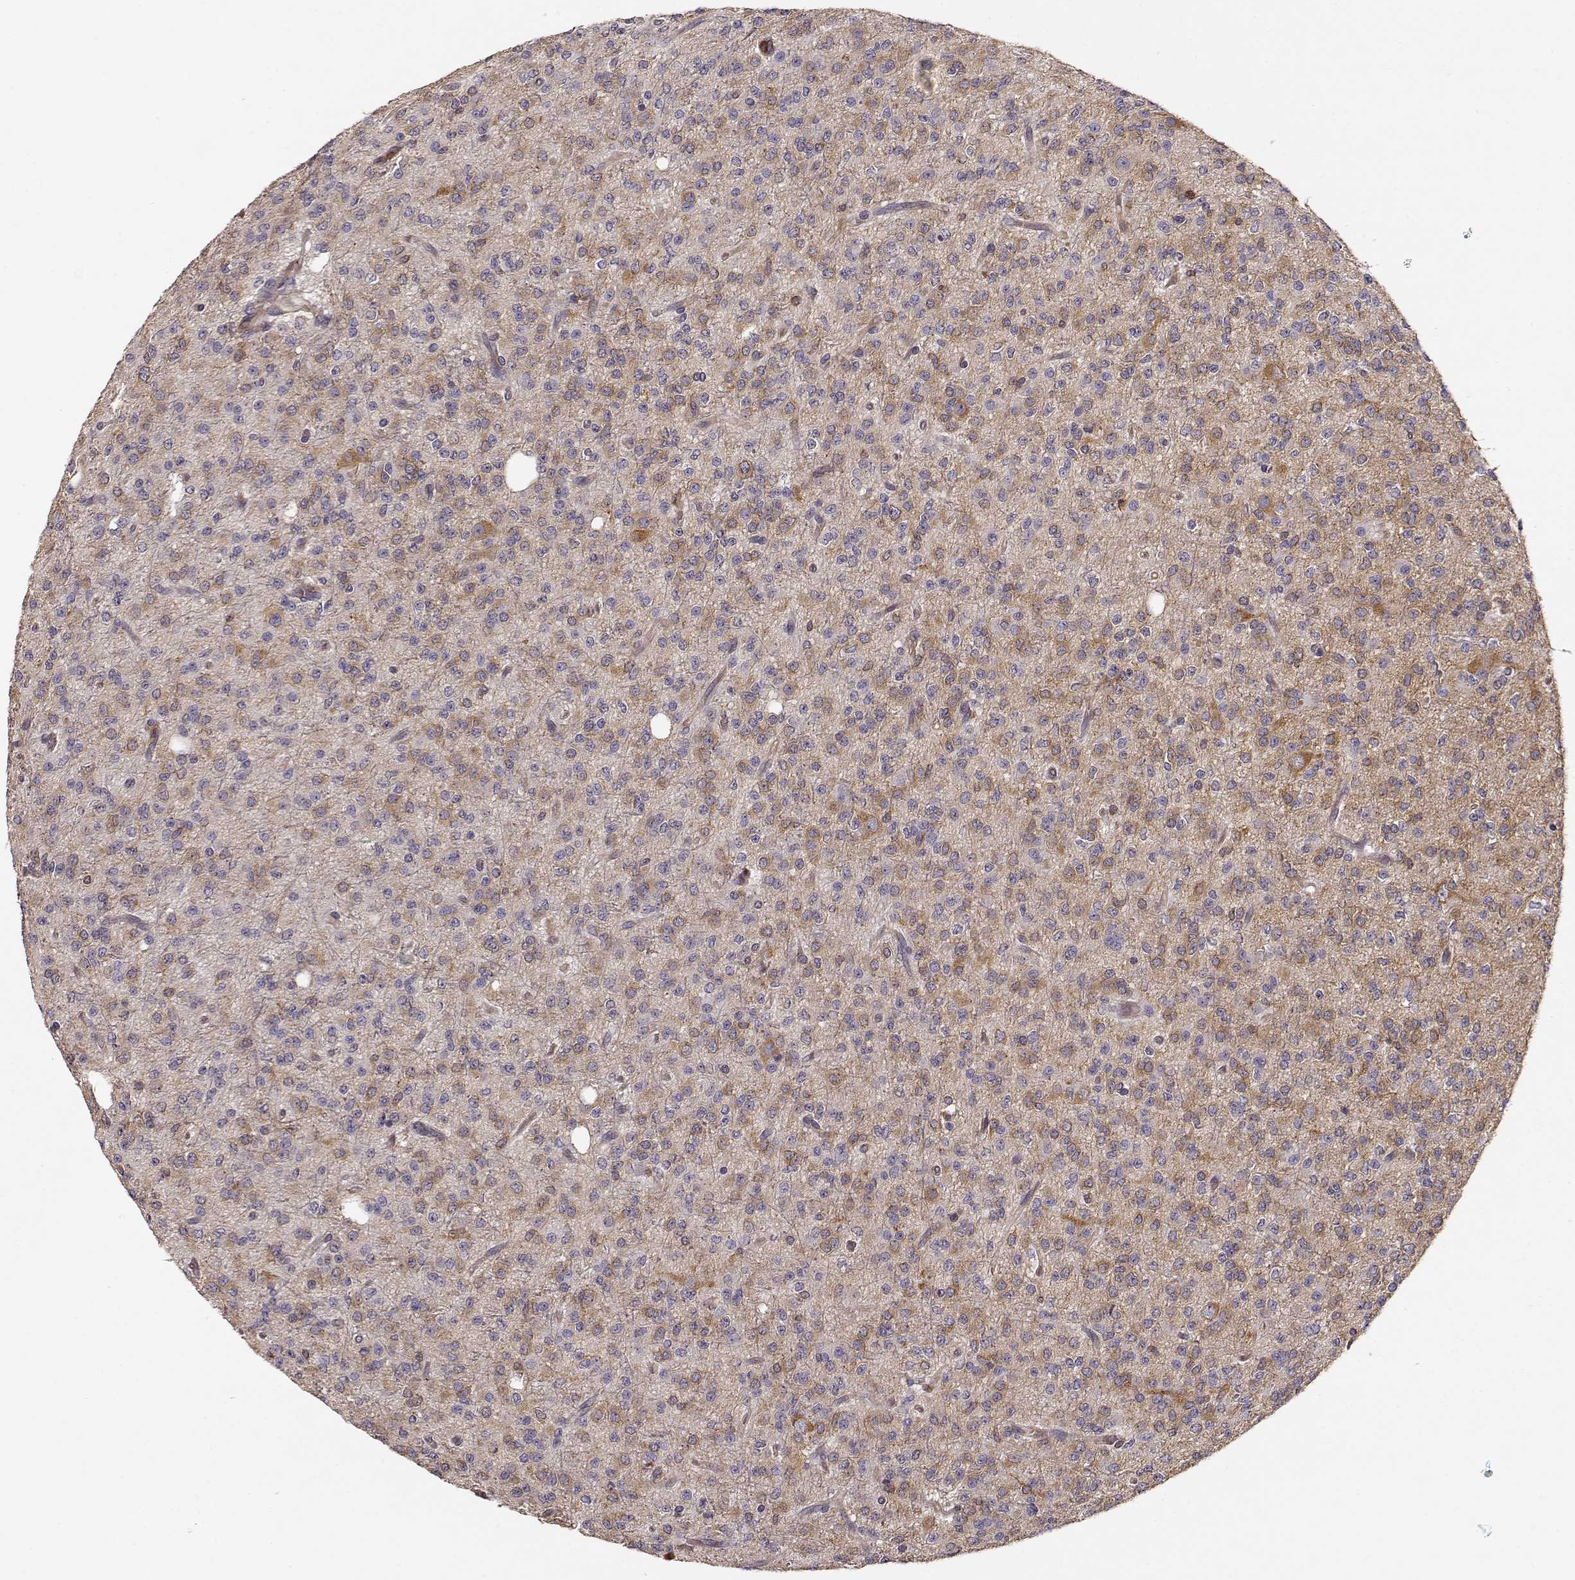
{"staining": {"intensity": "moderate", "quantity": ">75%", "location": "cytoplasmic/membranous"}, "tissue": "glioma", "cell_type": "Tumor cells", "image_type": "cancer", "snomed": [{"axis": "morphology", "description": "Glioma, malignant, Low grade"}, {"axis": "topography", "description": "Brain"}], "caption": "The histopathology image demonstrates staining of malignant glioma (low-grade), revealing moderate cytoplasmic/membranous protein staining (brown color) within tumor cells.", "gene": "ARHGEF2", "patient": {"sex": "male", "age": 27}}